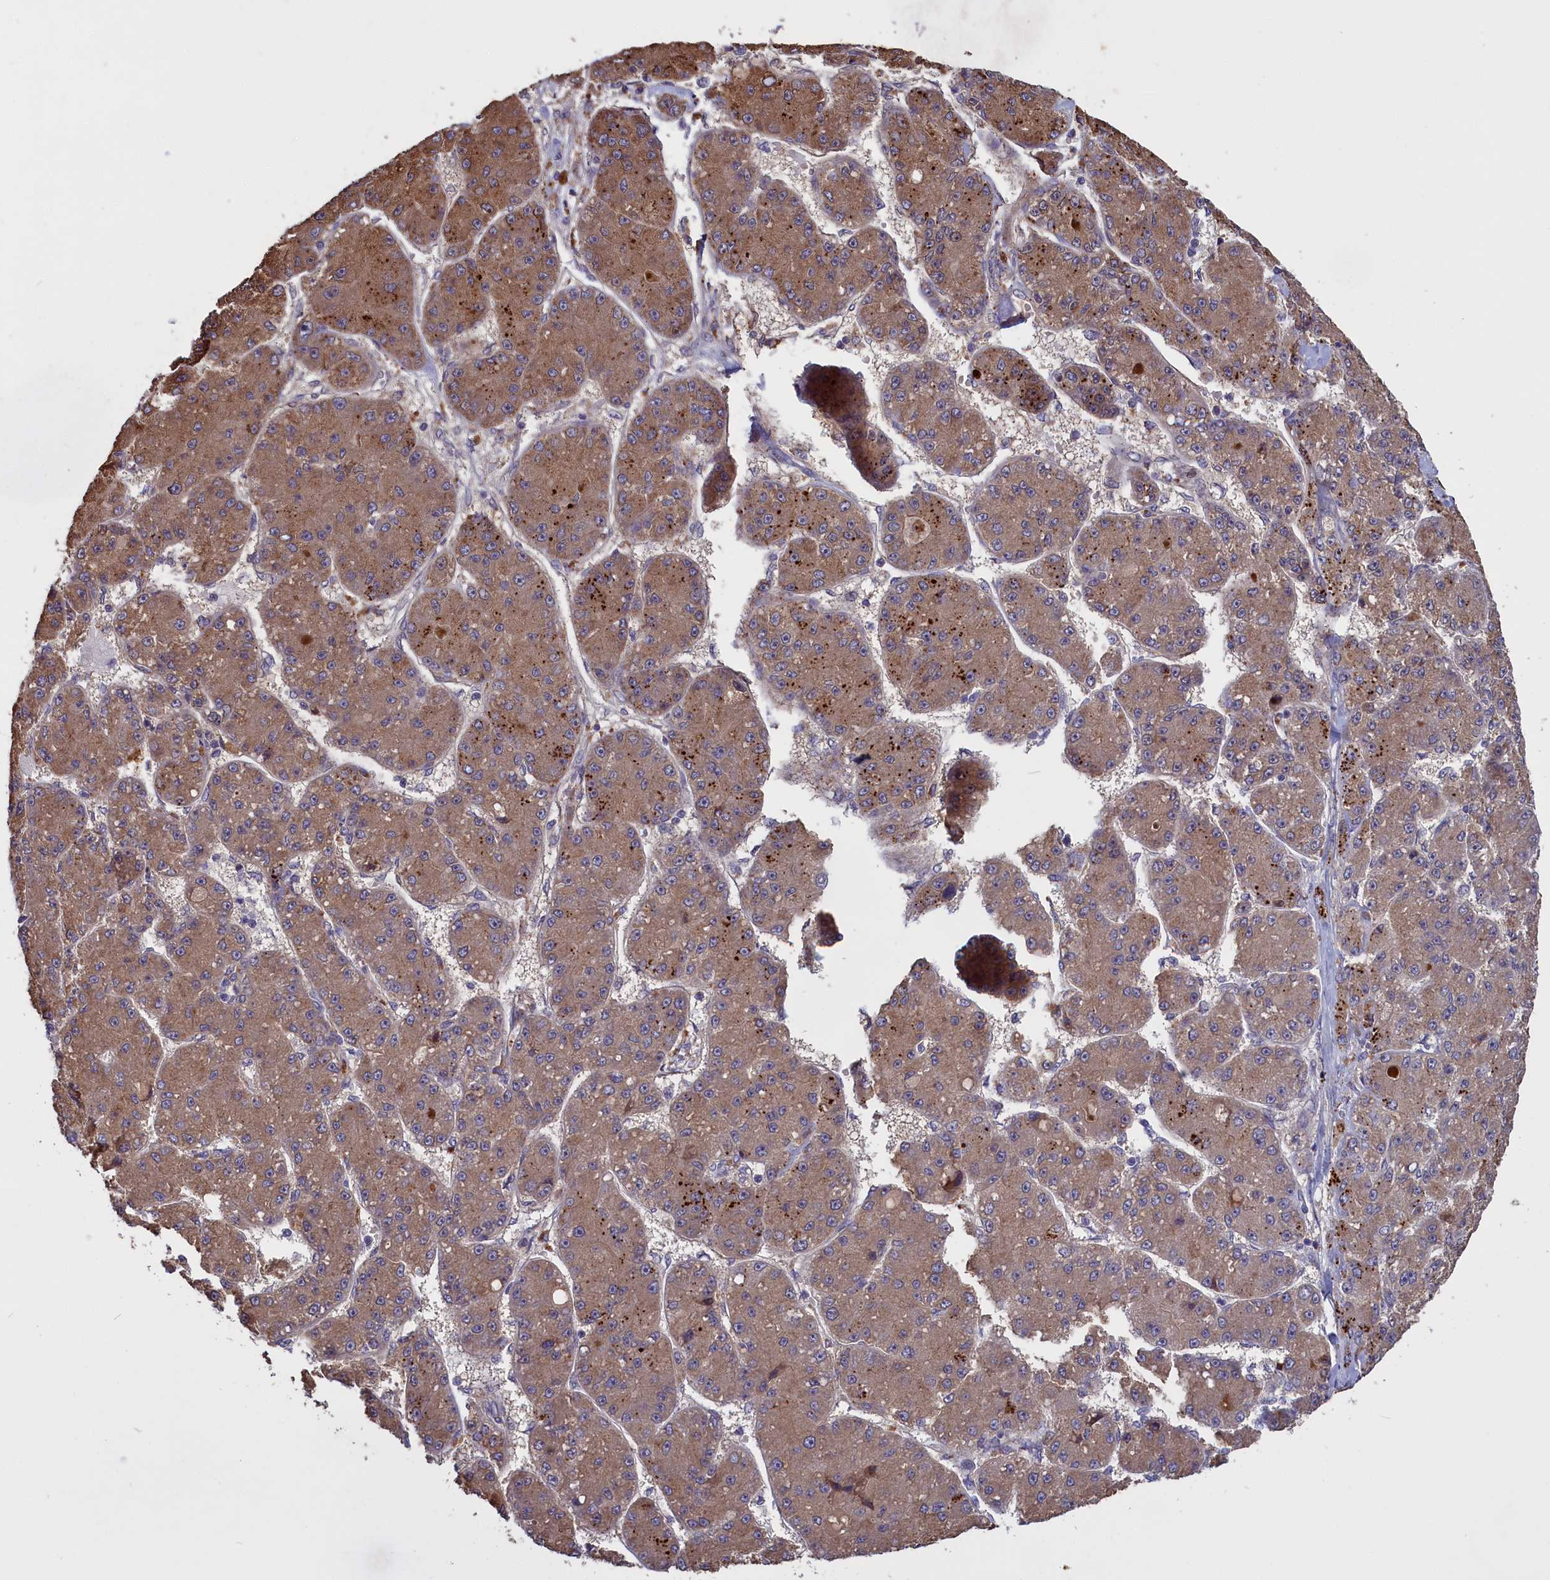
{"staining": {"intensity": "moderate", "quantity": ">75%", "location": "cytoplasmic/membranous"}, "tissue": "liver cancer", "cell_type": "Tumor cells", "image_type": "cancer", "snomed": [{"axis": "morphology", "description": "Carcinoma, Hepatocellular, NOS"}, {"axis": "topography", "description": "Liver"}], "caption": "High-power microscopy captured an IHC micrograph of liver hepatocellular carcinoma, revealing moderate cytoplasmic/membranous staining in approximately >75% of tumor cells.", "gene": "DENND1B", "patient": {"sex": "male", "age": 67}}